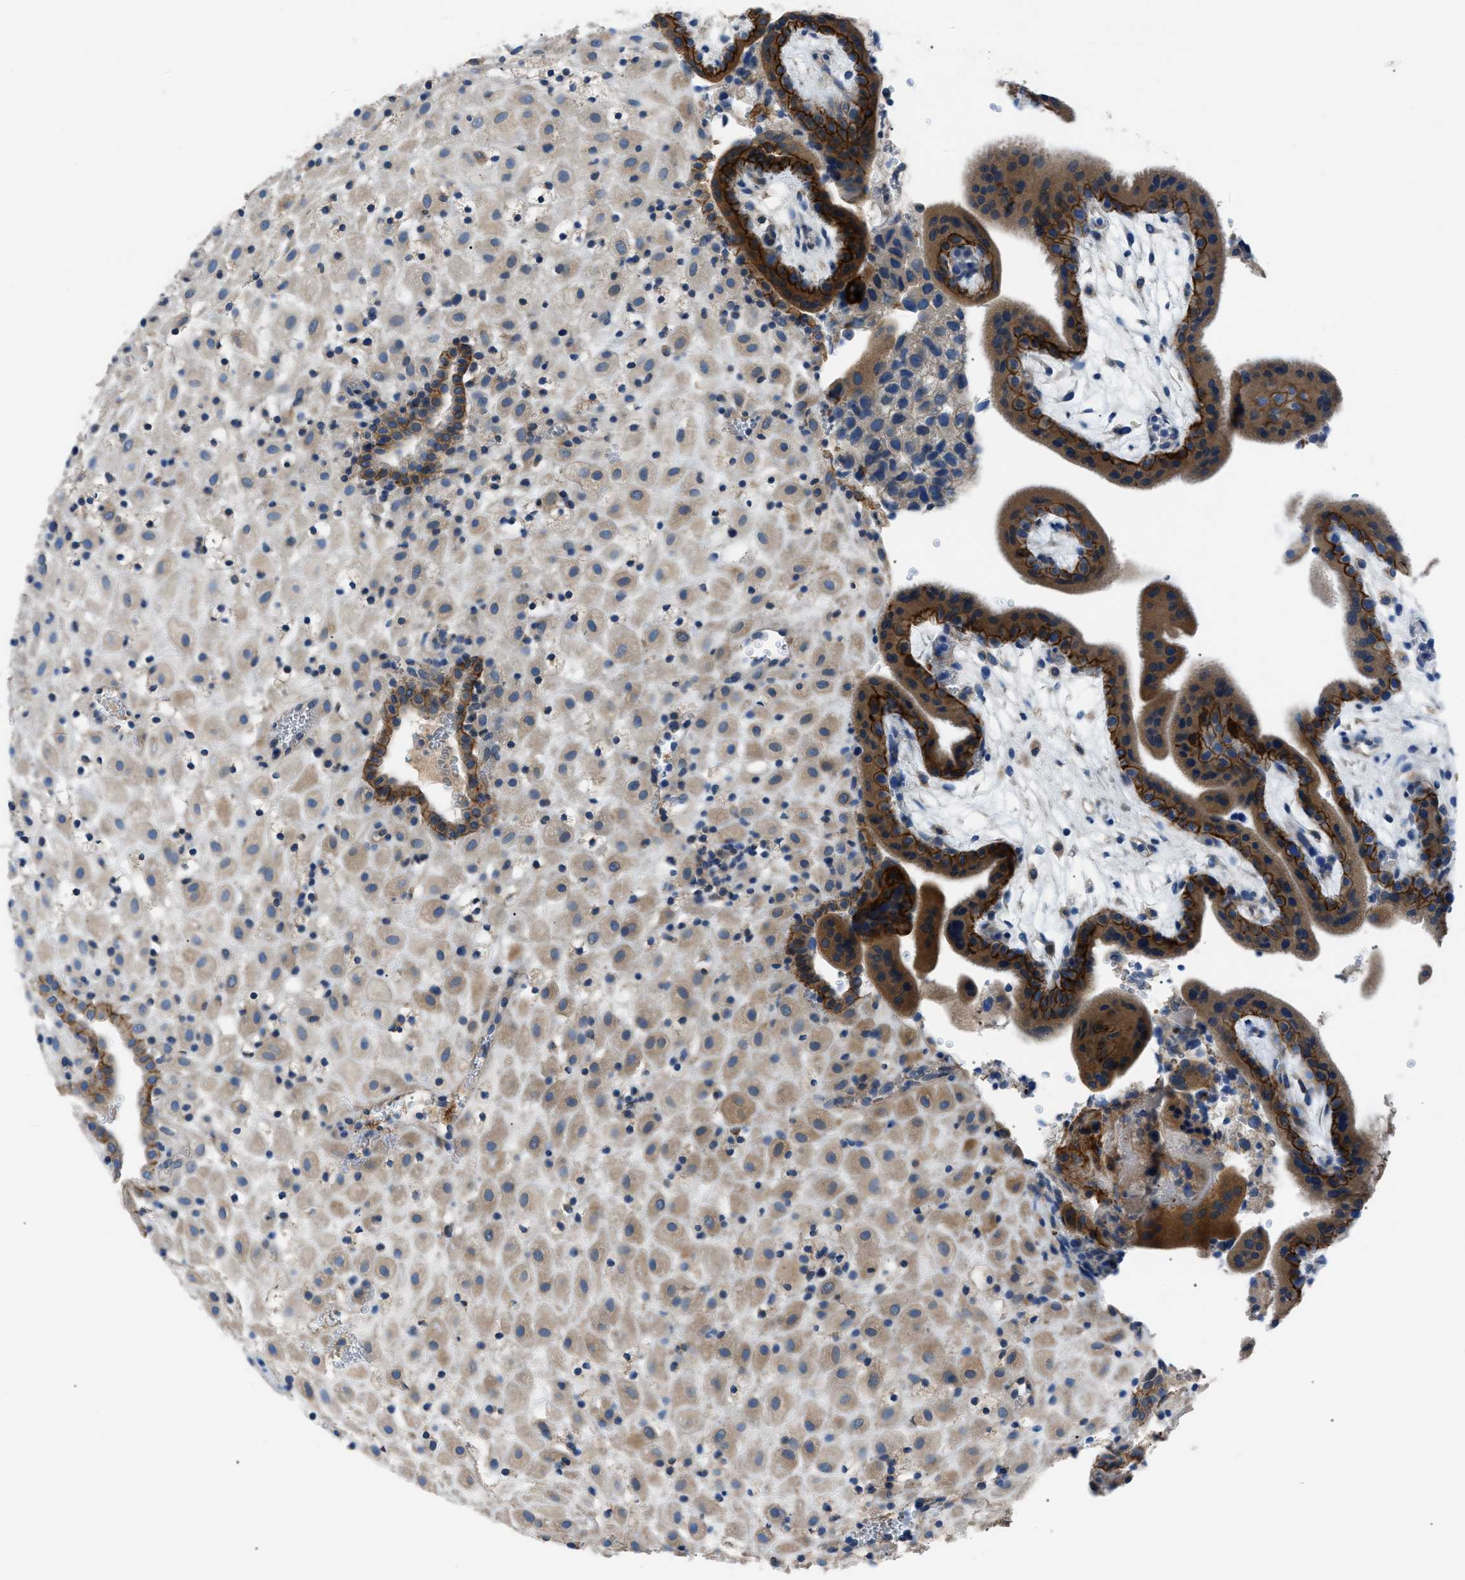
{"staining": {"intensity": "moderate", "quantity": ">75%", "location": "cytoplasmic/membranous"}, "tissue": "placenta", "cell_type": "Decidual cells", "image_type": "normal", "snomed": [{"axis": "morphology", "description": "Normal tissue, NOS"}, {"axis": "topography", "description": "Placenta"}], "caption": "A photomicrograph of placenta stained for a protein displays moderate cytoplasmic/membranous brown staining in decidual cells. (Brightfield microscopy of DAB IHC at high magnification).", "gene": "ZDHHC24", "patient": {"sex": "female", "age": 18}}